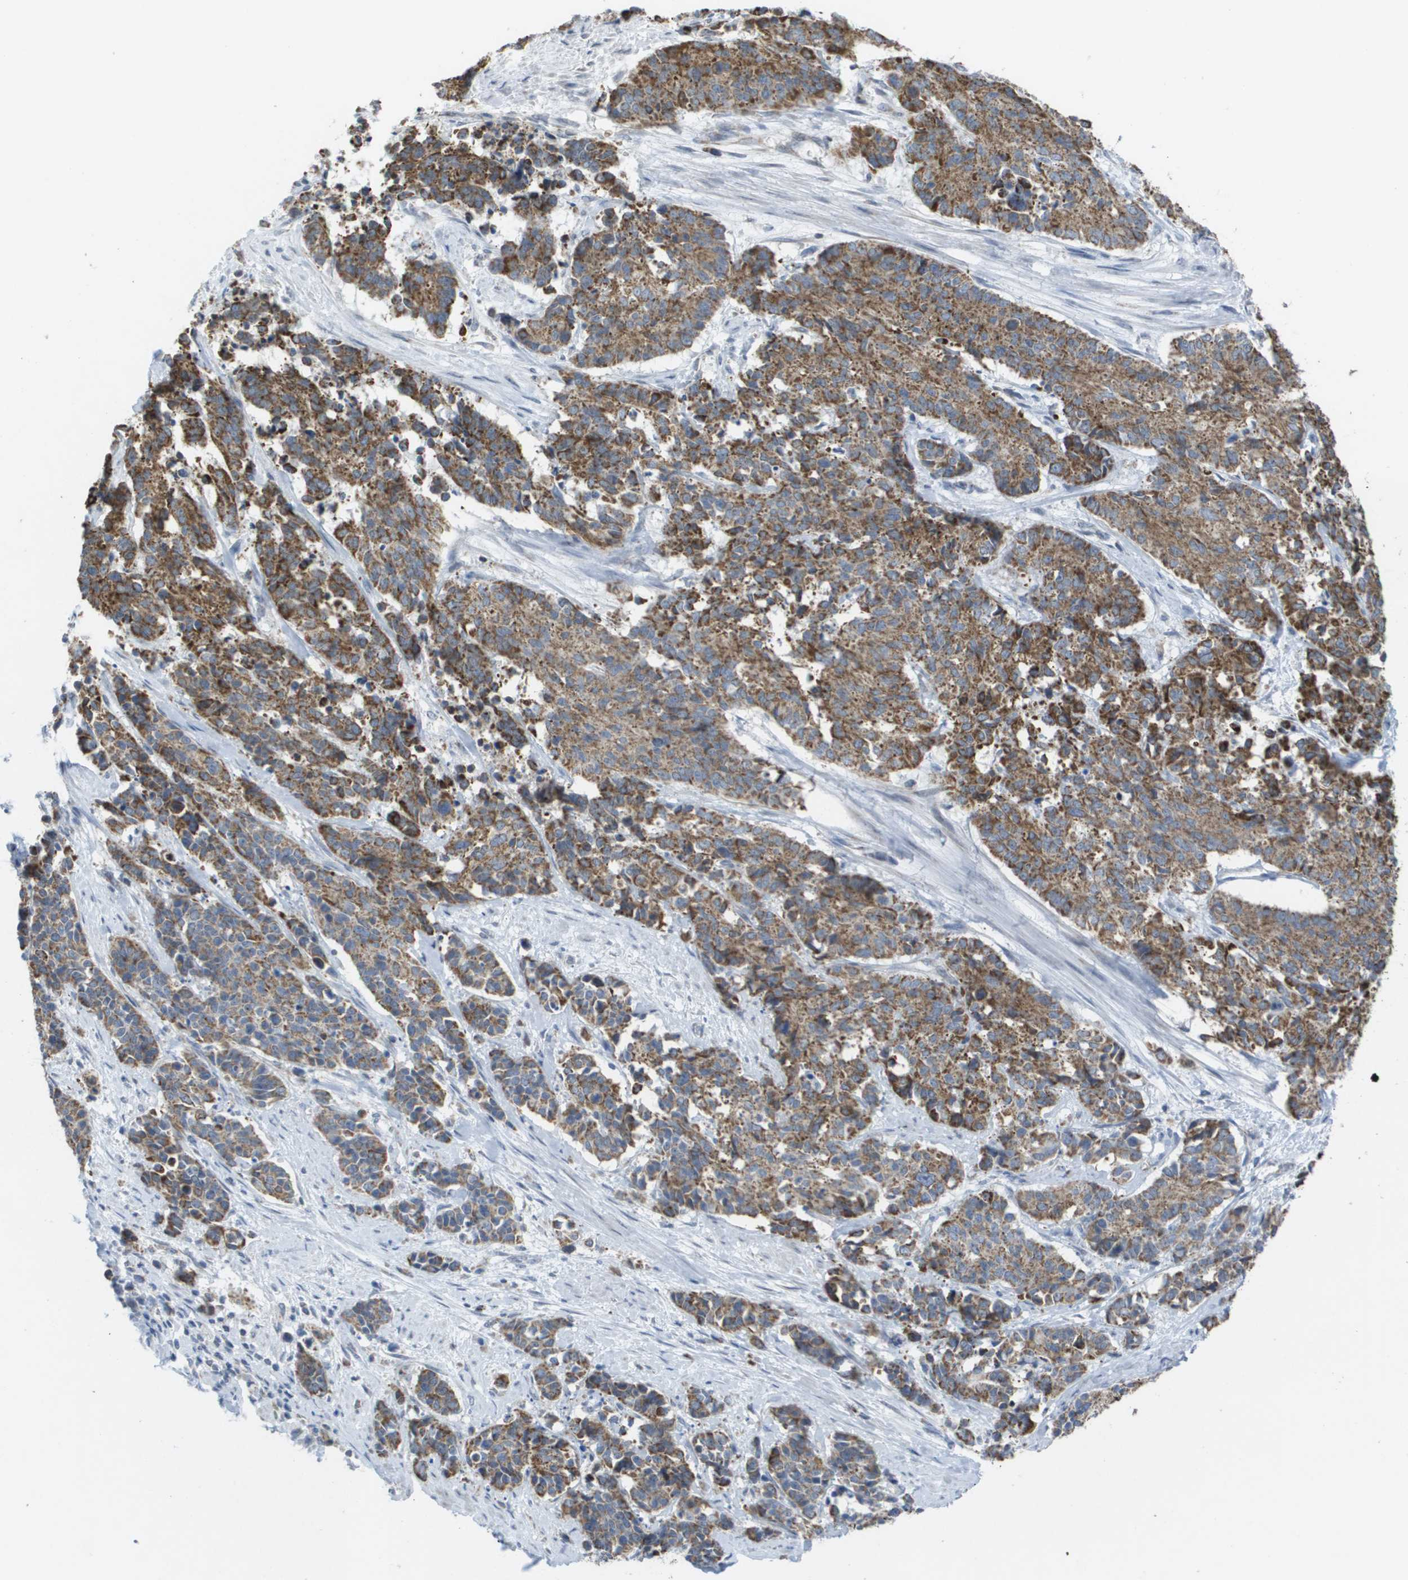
{"staining": {"intensity": "moderate", "quantity": ">75%", "location": "cytoplasmic/membranous"}, "tissue": "cervical cancer", "cell_type": "Tumor cells", "image_type": "cancer", "snomed": [{"axis": "morphology", "description": "Squamous cell carcinoma, NOS"}, {"axis": "topography", "description": "Cervix"}], "caption": "Protein analysis of cervical cancer tissue exhibits moderate cytoplasmic/membranous staining in approximately >75% of tumor cells.", "gene": "TMEM223", "patient": {"sex": "female", "age": 35}}